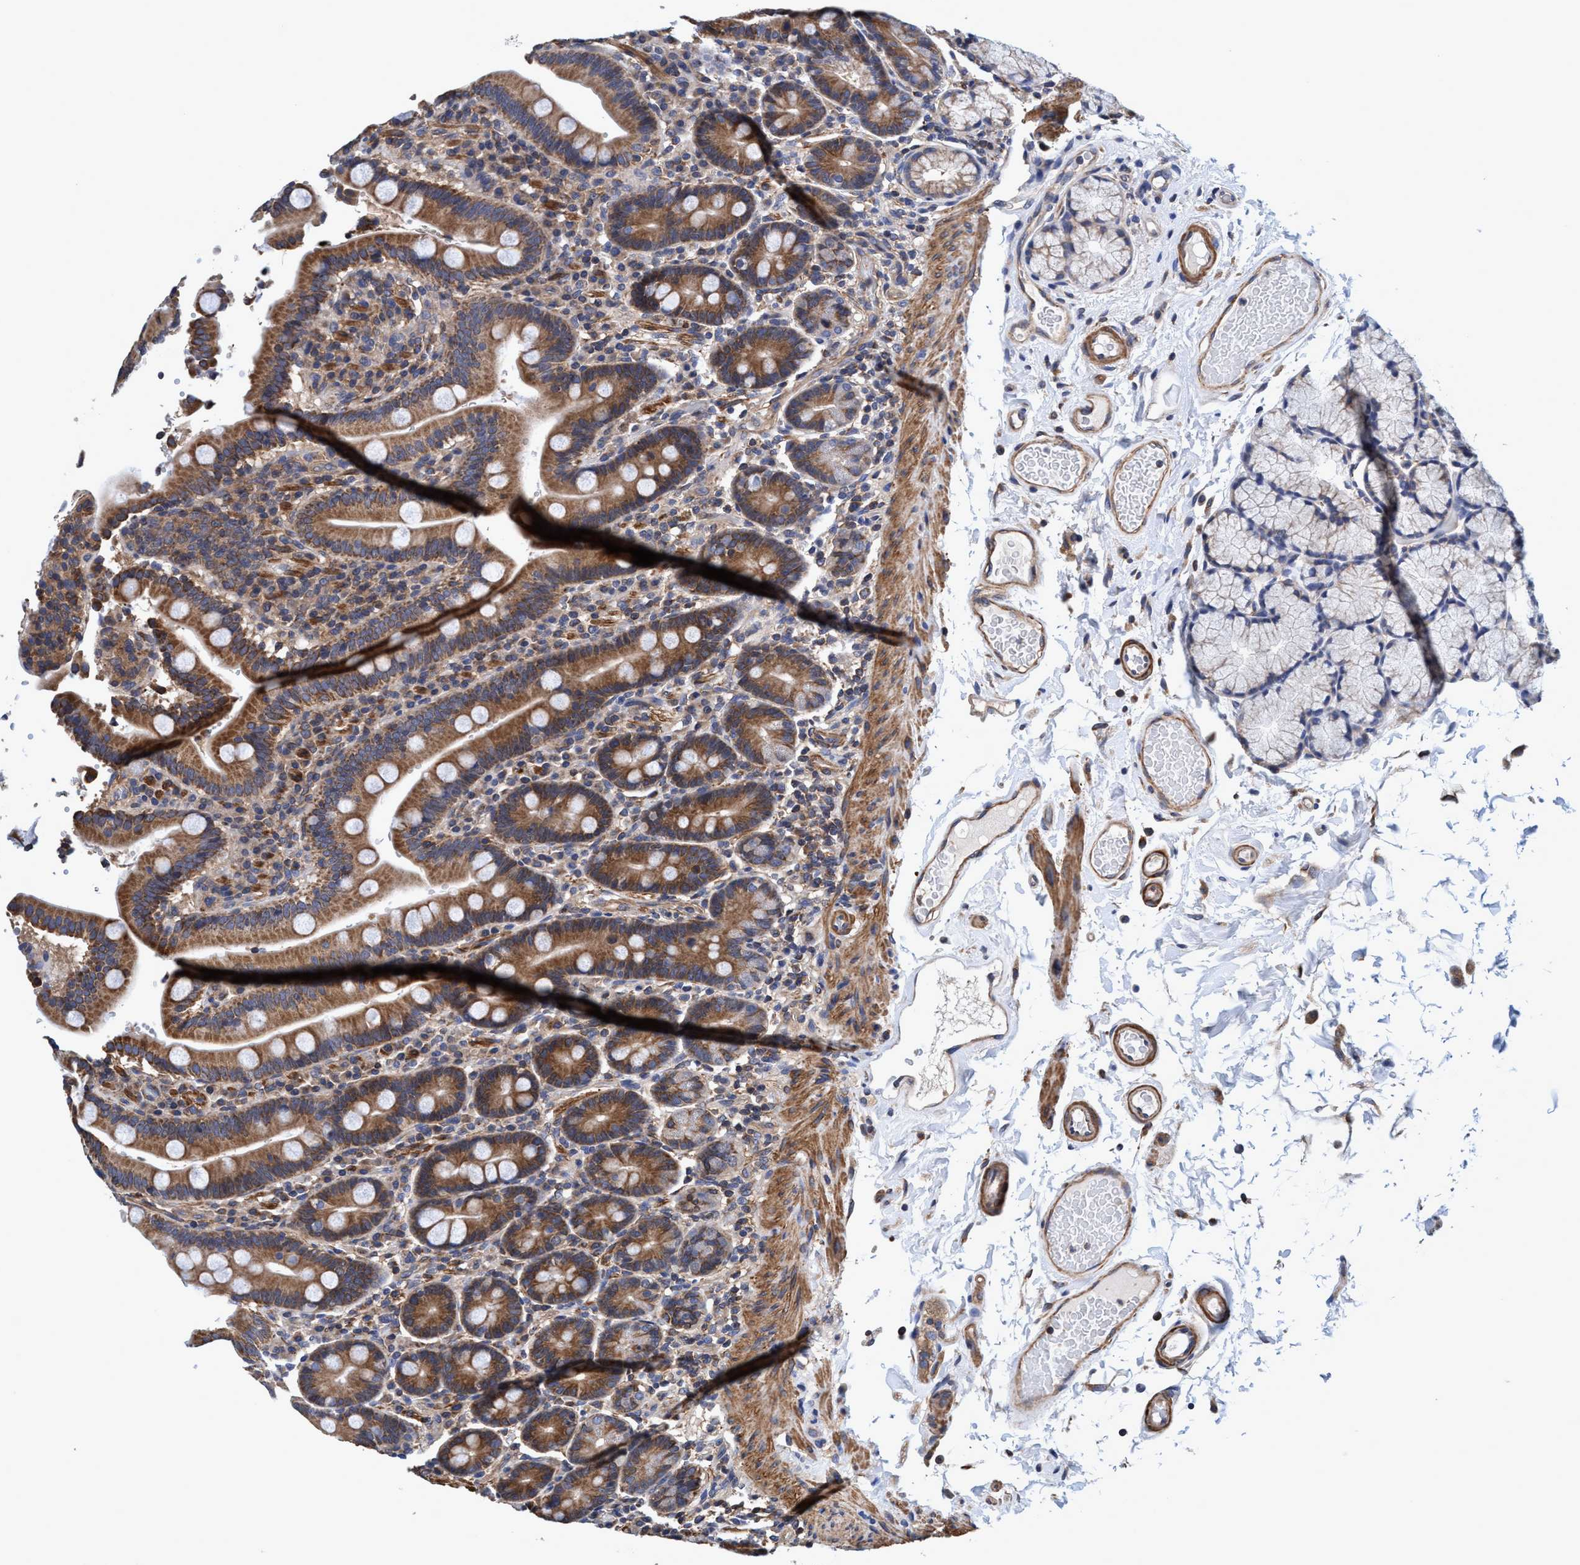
{"staining": {"intensity": "moderate", "quantity": ">75%", "location": "cytoplasmic/membranous"}, "tissue": "duodenum", "cell_type": "Glandular cells", "image_type": "normal", "snomed": [{"axis": "morphology", "description": "Normal tissue, NOS"}, {"axis": "topography", "description": "Small intestine, NOS"}], "caption": "Moderate cytoplasmic/membranous protein positivity is present in about >75% of glandular cells in duodenum. (Stains: DAB (3,3'-diaminobenzidine) in brown, nuclei in blue, Microscopy: brightfield microscopy at high magnification).", "gene": "CALCOCO2", "patient": {"sex": "female", "age": 71}}